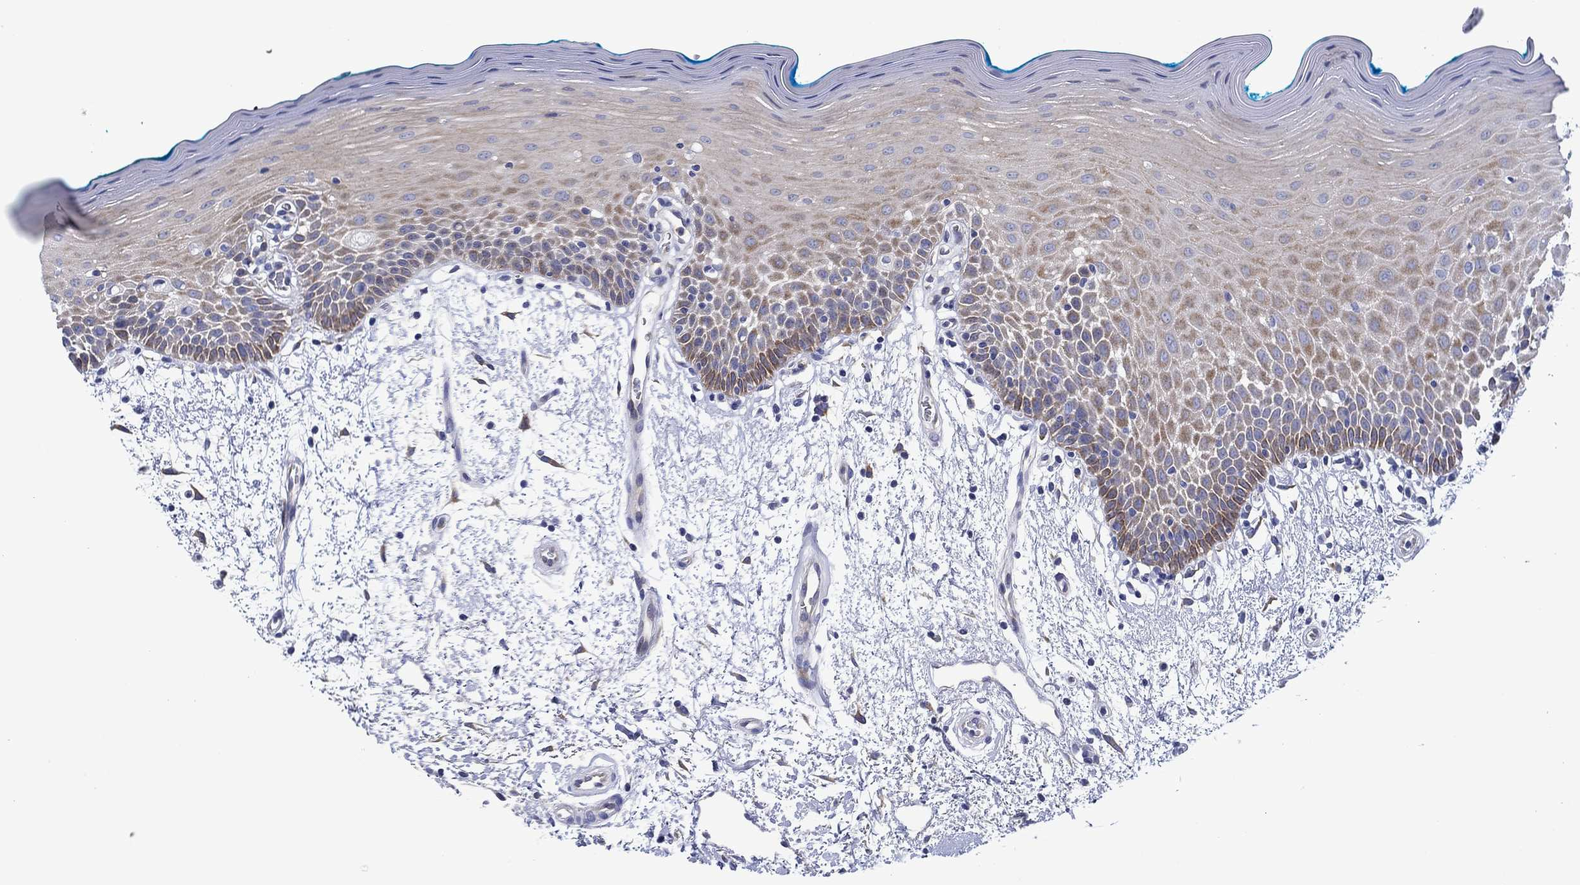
{"staining": {"intensity": "moderate", "quantity": "25%-75%", "location": "cytoplasmic/membranous"}, "tissue": "oral mucosa", "cell_type": "Squamous epithelial cells", "image_type": "normal", "snomed": [{"axis": "morphology", "description": "Normal tissue, NOS"}, {"axis": "morphology", "description": "Squamous cell carcinoma, NOS"}, {"axis": "topography", "description": "Oral tissue"}, {"axis": "topography", "description": "Head-Neck"}], "caption": "Immunohistochemistry (DAB (3,3'-diaminobenzidine)) staining of benign oral mucosa demonstrates moderate cytoplasmic/membranous protein positivity in about 25%-75% of squamous epithelial cells.", "gene": "SVEP1", "patient": {"sex": "female", "age": 75}}